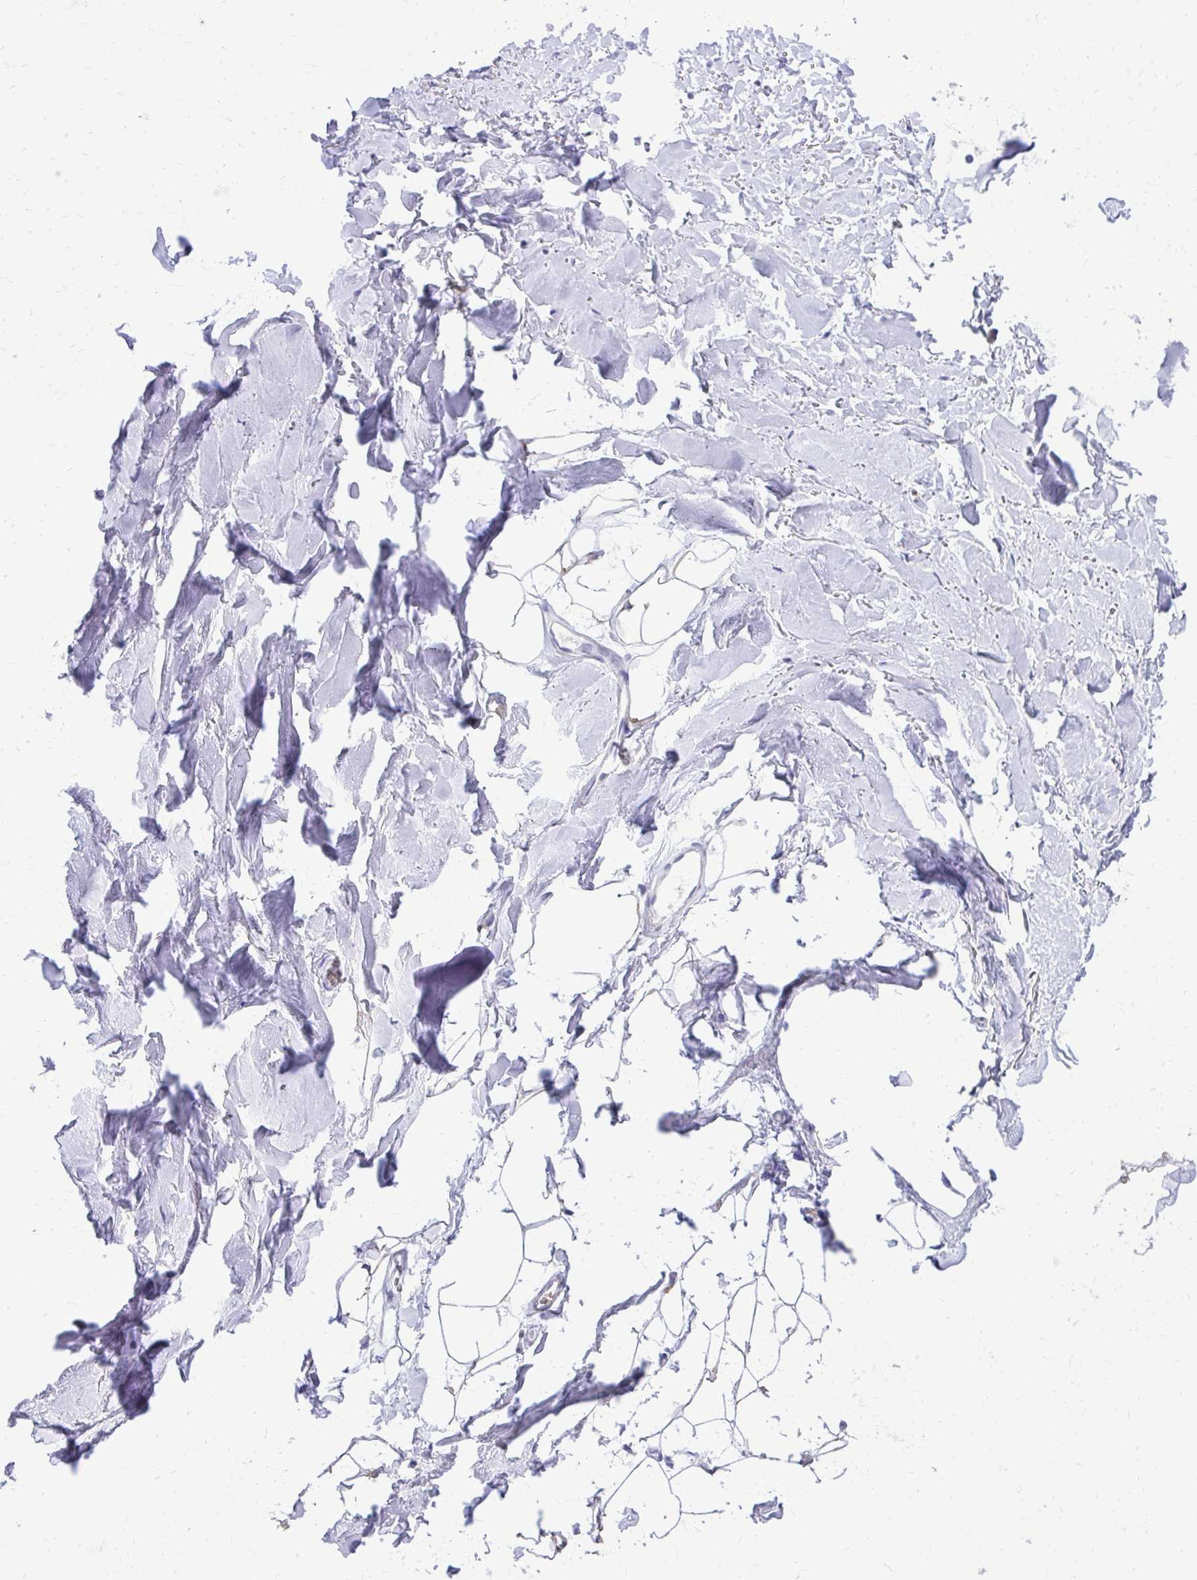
{"staining": {"intensity": "negative", "quantity": "none", "location": "none"}, "tissue": "adipose tissue", "cell_type": "Adipocytes", "image_type": "normal", "snomed": [{"axis": "morphology", "description": "Normal tissue, NOS"}, {"axis": "topography", "description": "Cartilage tissue"}, {"axis": "topography", "description": "Bronchus"}], "caption": "Immunohistochemistry (IHC) of normal human adipose tissue shows no positivity in adipocytes. (DAB immunohistochemistry (IHC) visualized using brightfield microscopy, high magnification).", "gene": "CAT", "patient": {"sex": "female", "age": 79}}